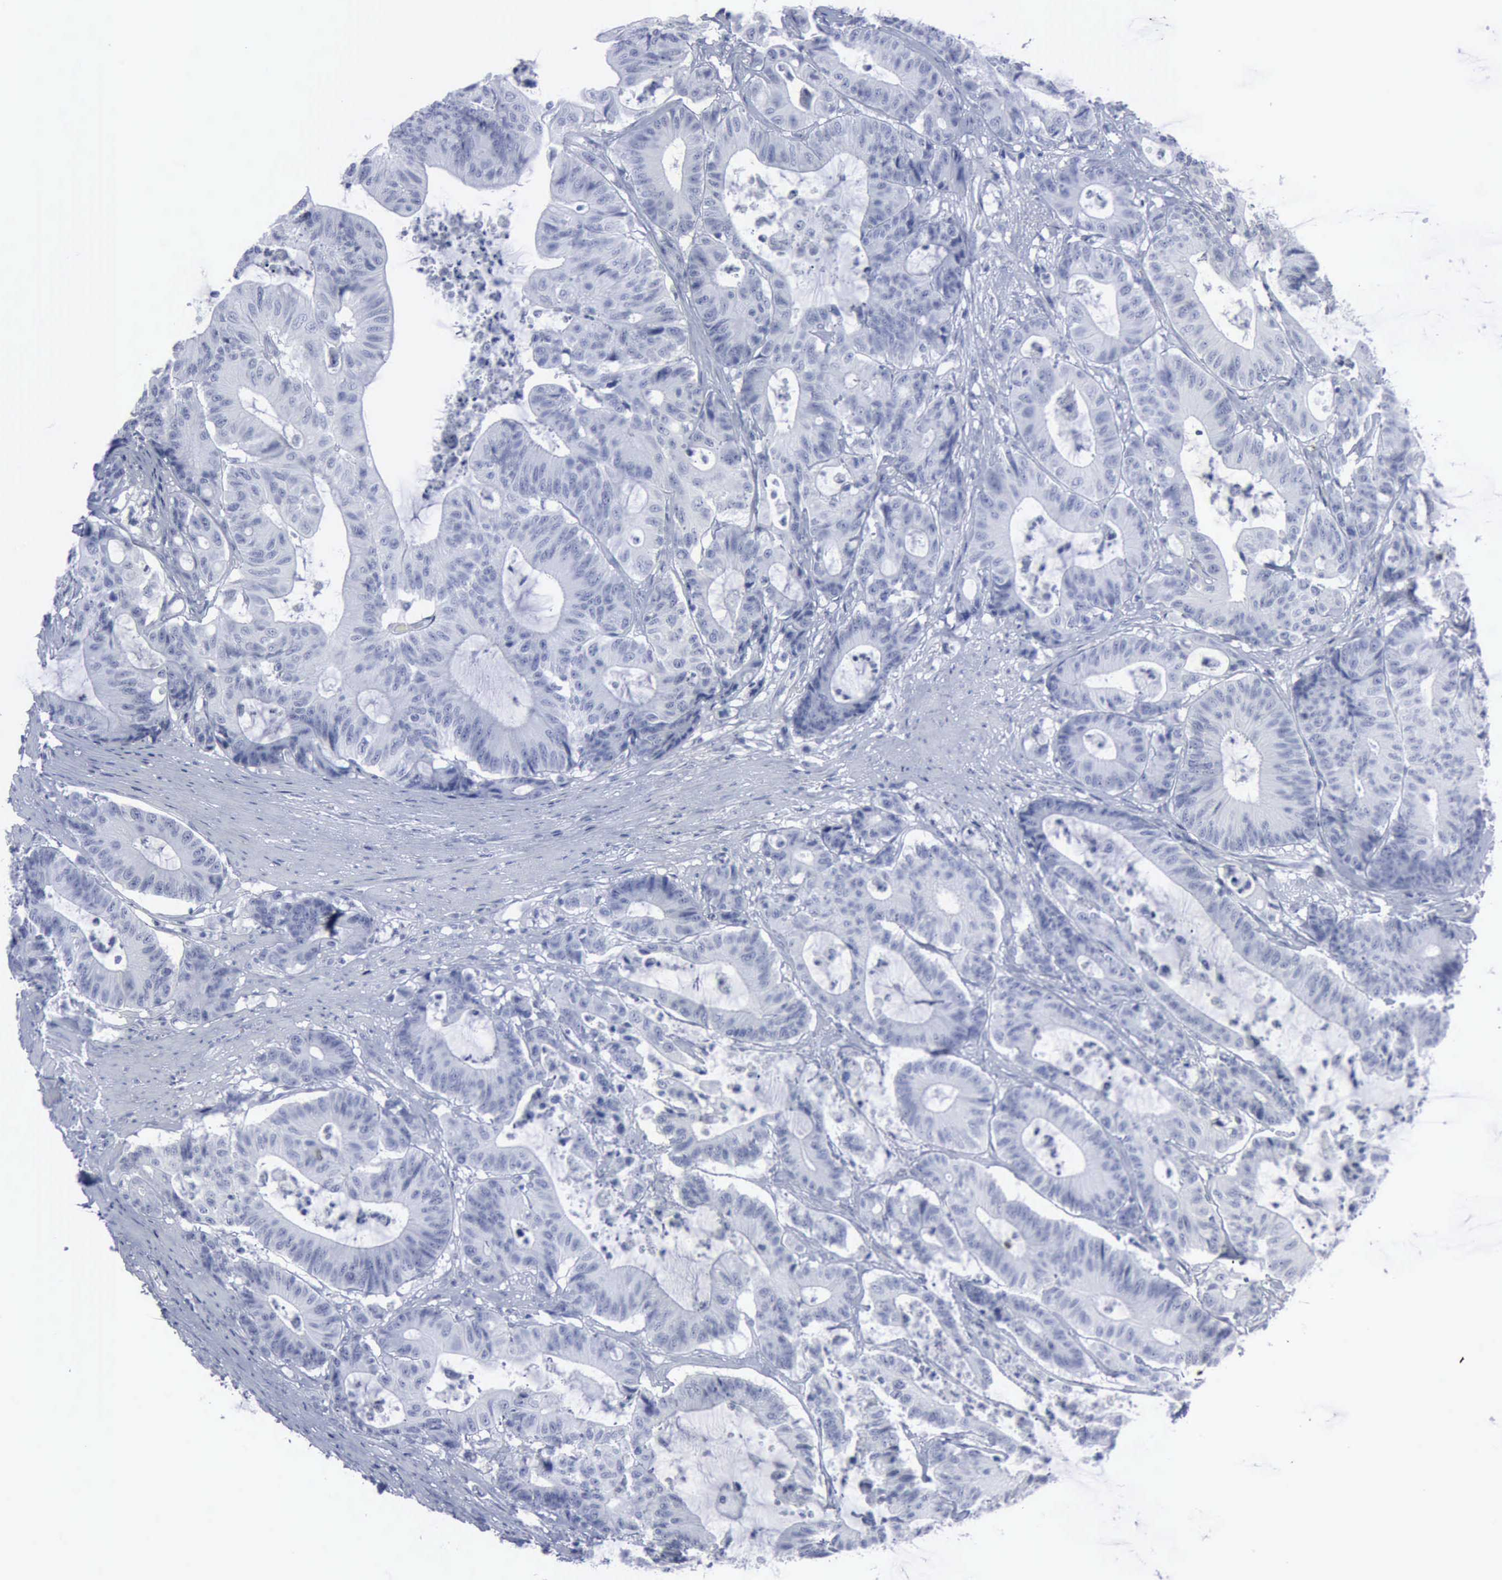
{"staining": {"intensity": "negative", "quantity": "none", "location": "none"}, "tissue": "colorectal cancer", "cell_type": "Tumor cells", "image_type": "cancer", "snomed": [{"axis": "morphology", "description": "Adenocarcinoma, NOS"}, {"axis": "topography", "description": "Colon"}], "caption": "The histopathology image exhibits no significant positivity in tumor cells of colorectal adenocarcinoma.", "gene": "VCAM1", "patient": {"sex": "female", "age": 84}}